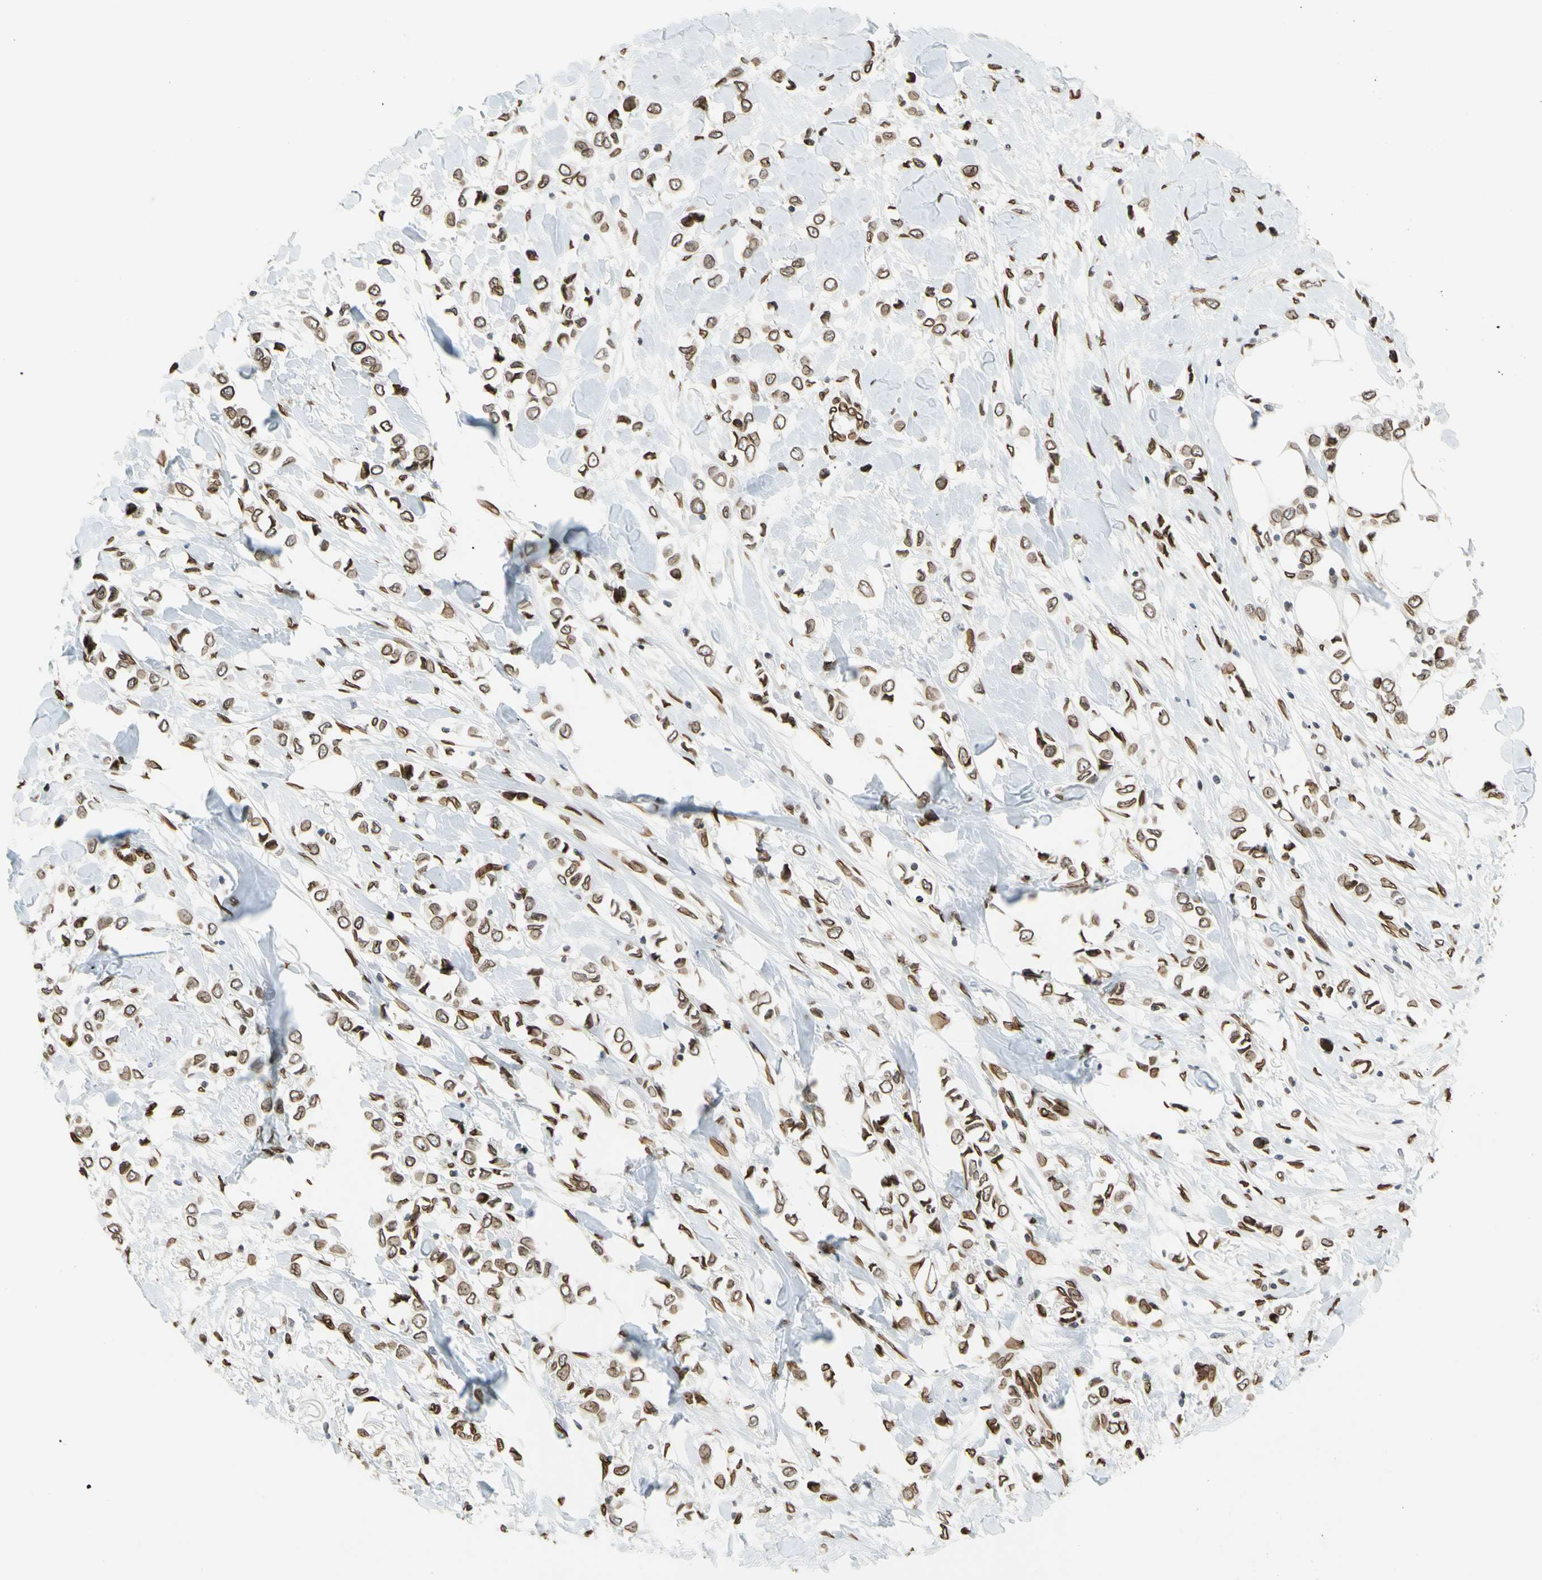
{"staining": {"intensity": "strong", "quantity": ">75%", "location": "cytoplasmic/membranous,nuclear"}, "tissue": "breast cancer", "cell_type": "Tumor cells", "image_type": "cancer", "snomed": [{"axis": "morphology", "description": "Lobular carcinoma"}, {"axis": "topography", "description": "Breast"}], "caption": "IHC of breast lobular carcinoma shows high levels of strong cytoplasmic/membranous and nuclear staining in about >75% of tumor cells.", "gene": "SUN1", "patient": {"sex": "female", "age": 51}}